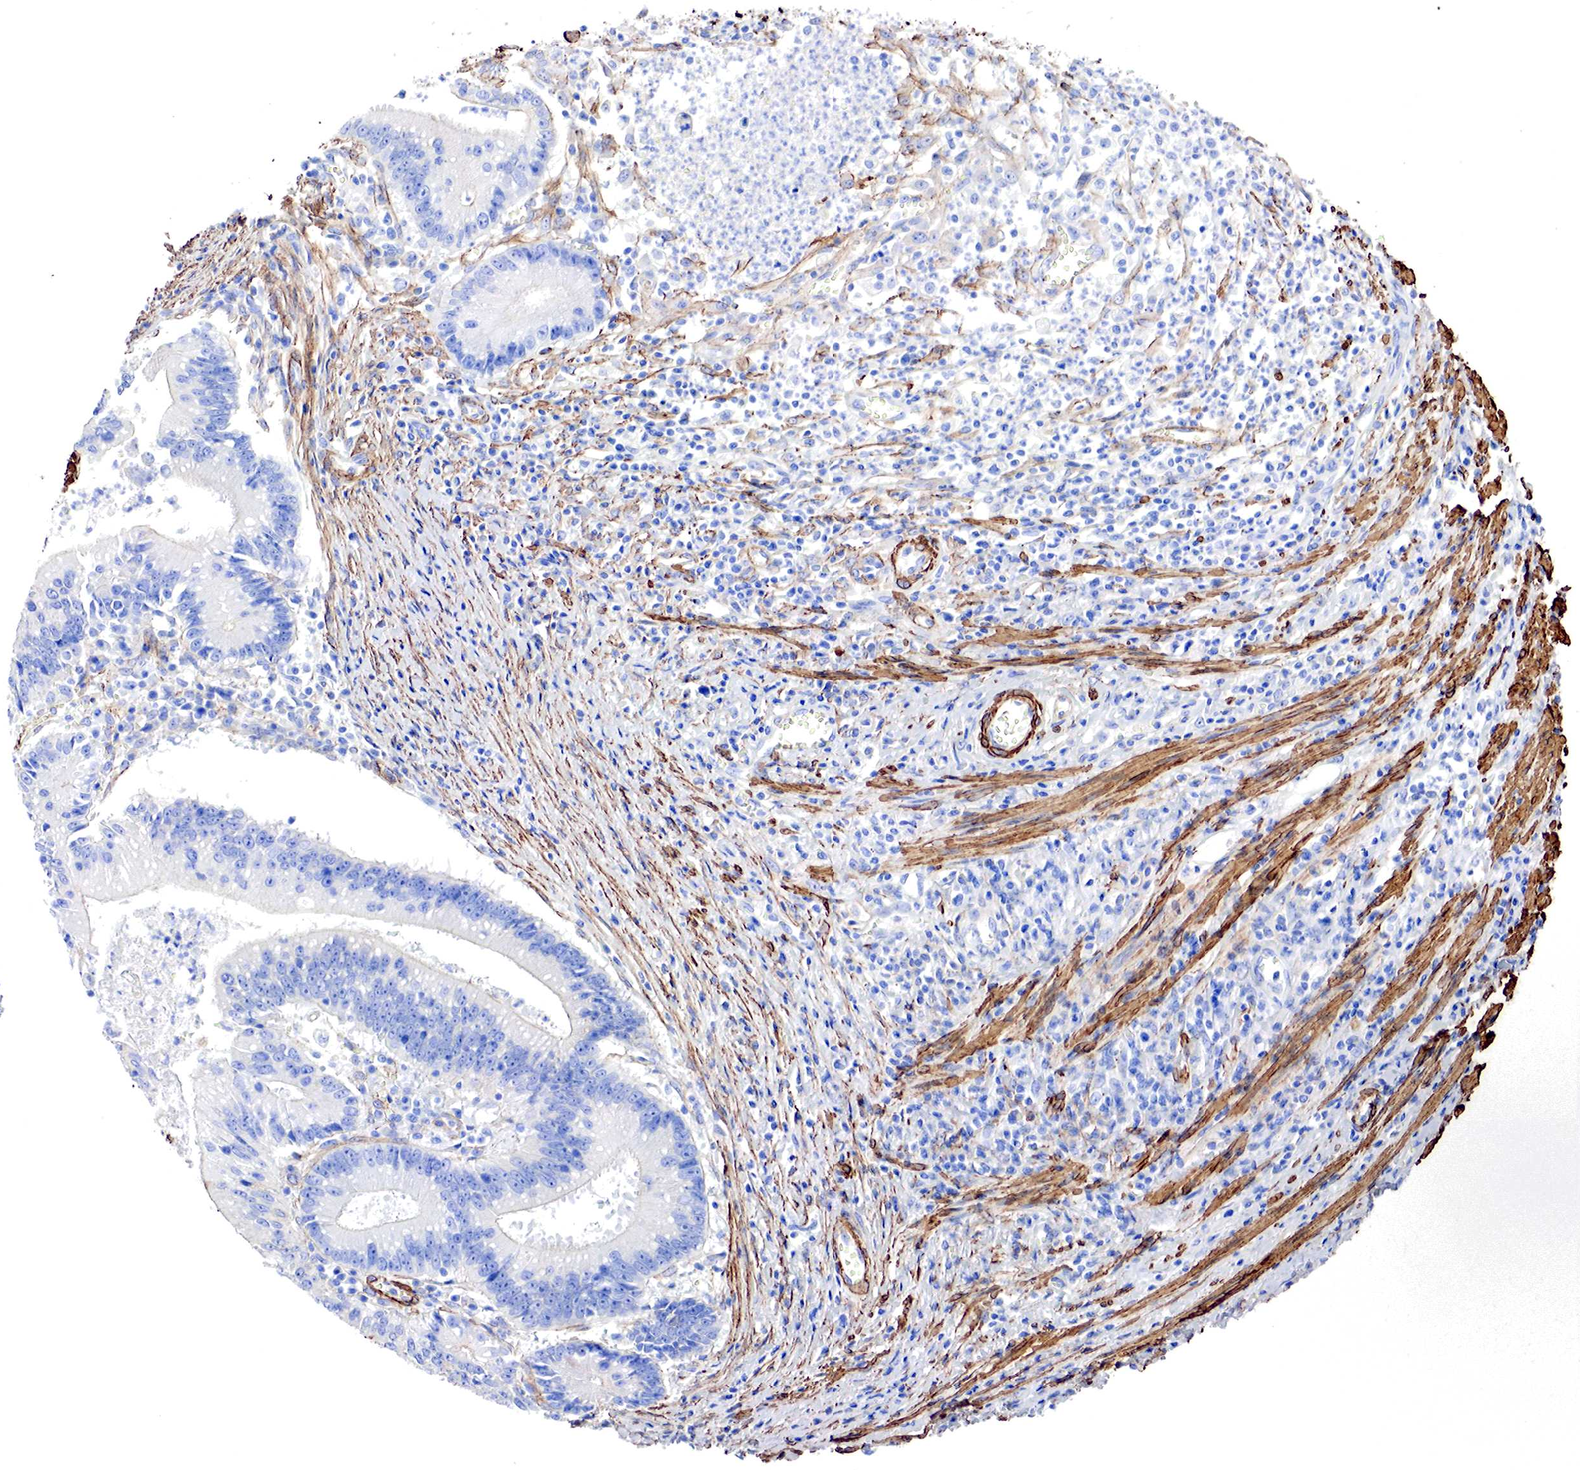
{"staining": {"intensity": "negative", "quantity": "none", "location": "none"}, "tissue": "colorectal cancer", "cell_type": "Tumor cells", "image_type": "cancer", "snomed": [{"axis": "morphology", "description": "Adenocarcinoma, NOS"}, {"axis": "topography", "description": "Rectum"}], "caption": "Immunohistochemistry (IHC) image of neoplastic tissue: adenocarcinoma (colorectal) stained with DAB reveals no significant protein positivity in tumor cells.", "gene": "TPM1", "patient": {"sex": "female", "age": 81}}